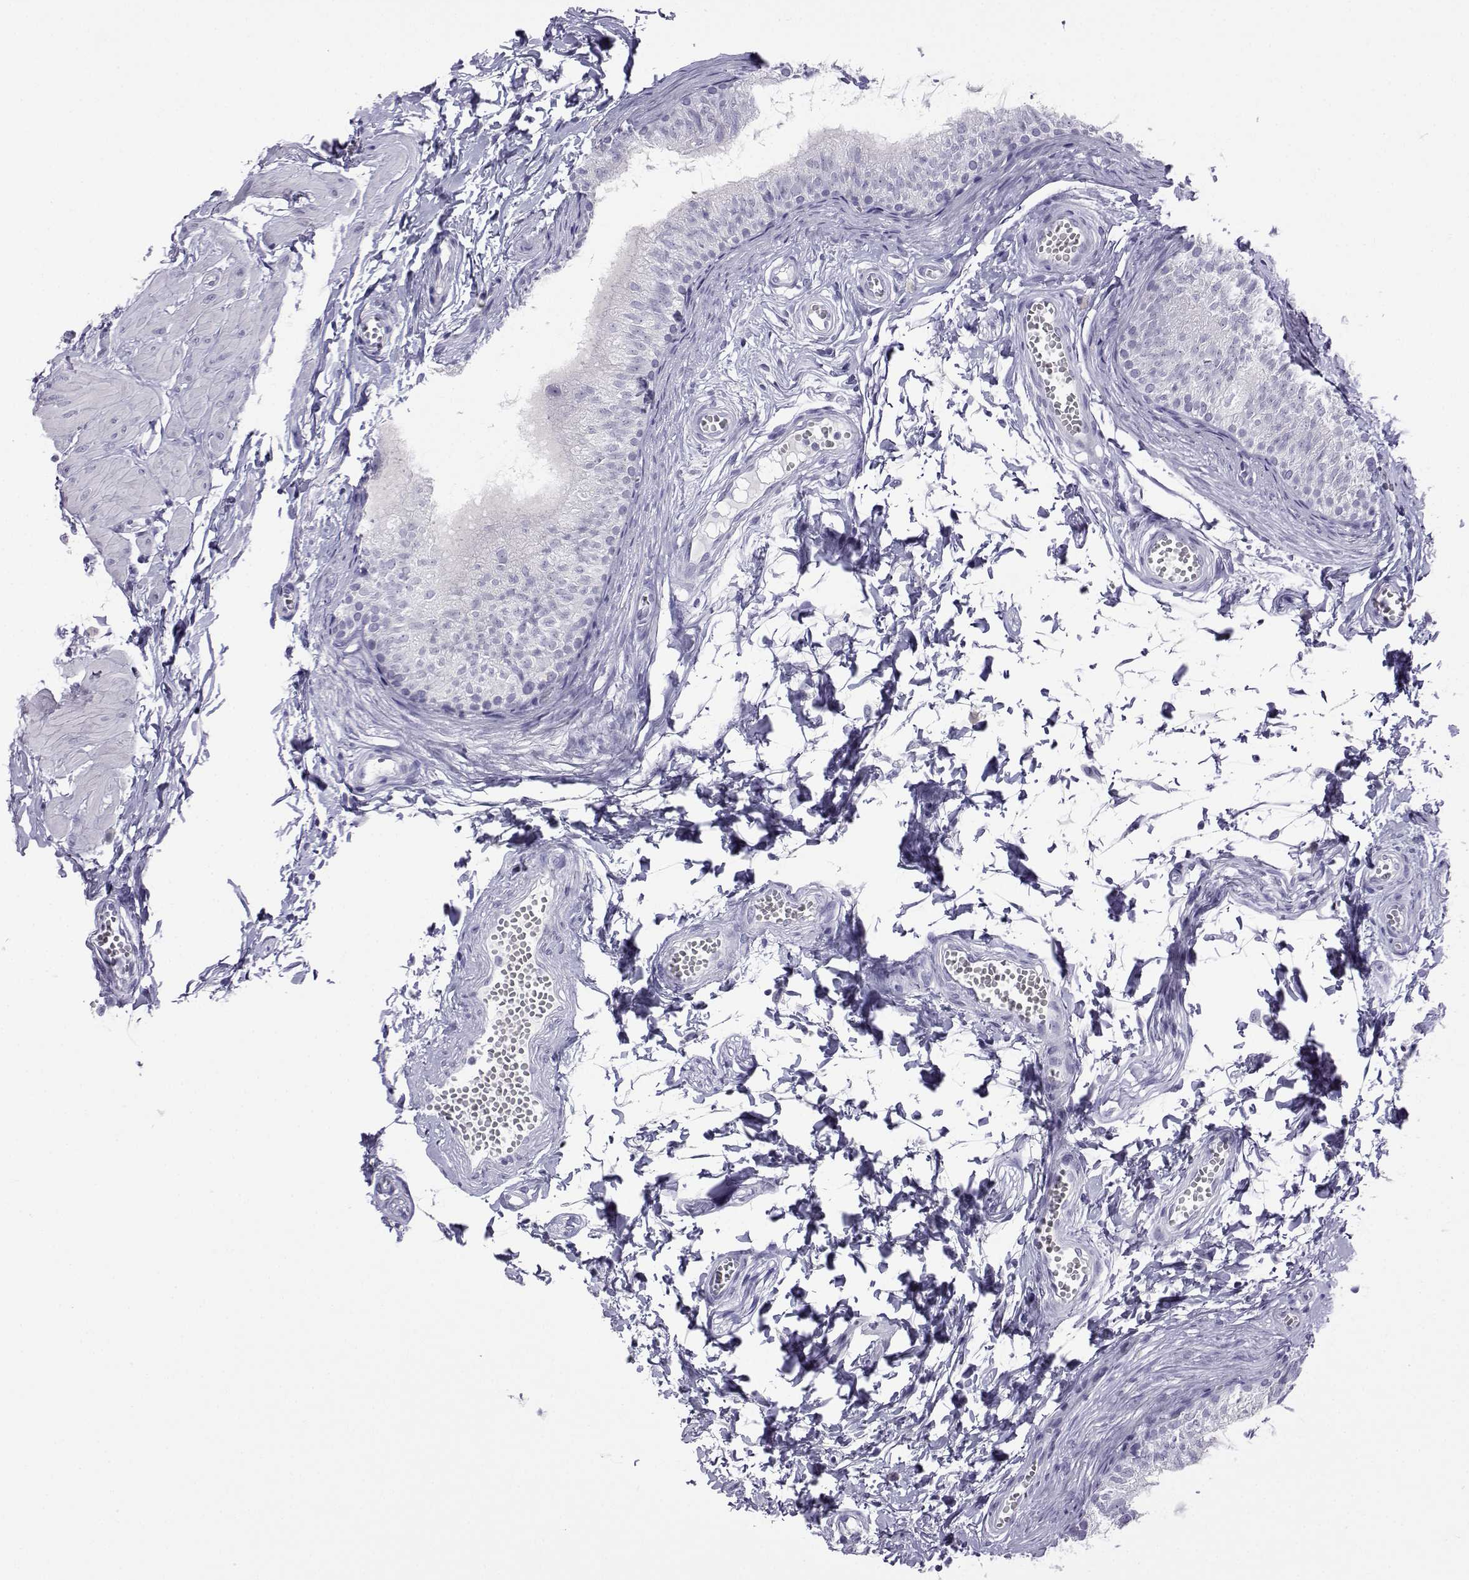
{"staining": {"intensity": "negative", "quantity": "none", "location": "none"}, "tissue": "epididymis", "cell_type": "Glandular cells", "image_type": "normal", "snomed": [{"axis": "morphology", "description": "Normal tissue, NOS"}, {"axis": "topography", "description": "Epididymis"}], "caption": "An image of epididymis stained for a protein reveals no brown staining in glandular cells.", "gene": "ACTL7A", "patient": {"sex": "male", "age": 22}}